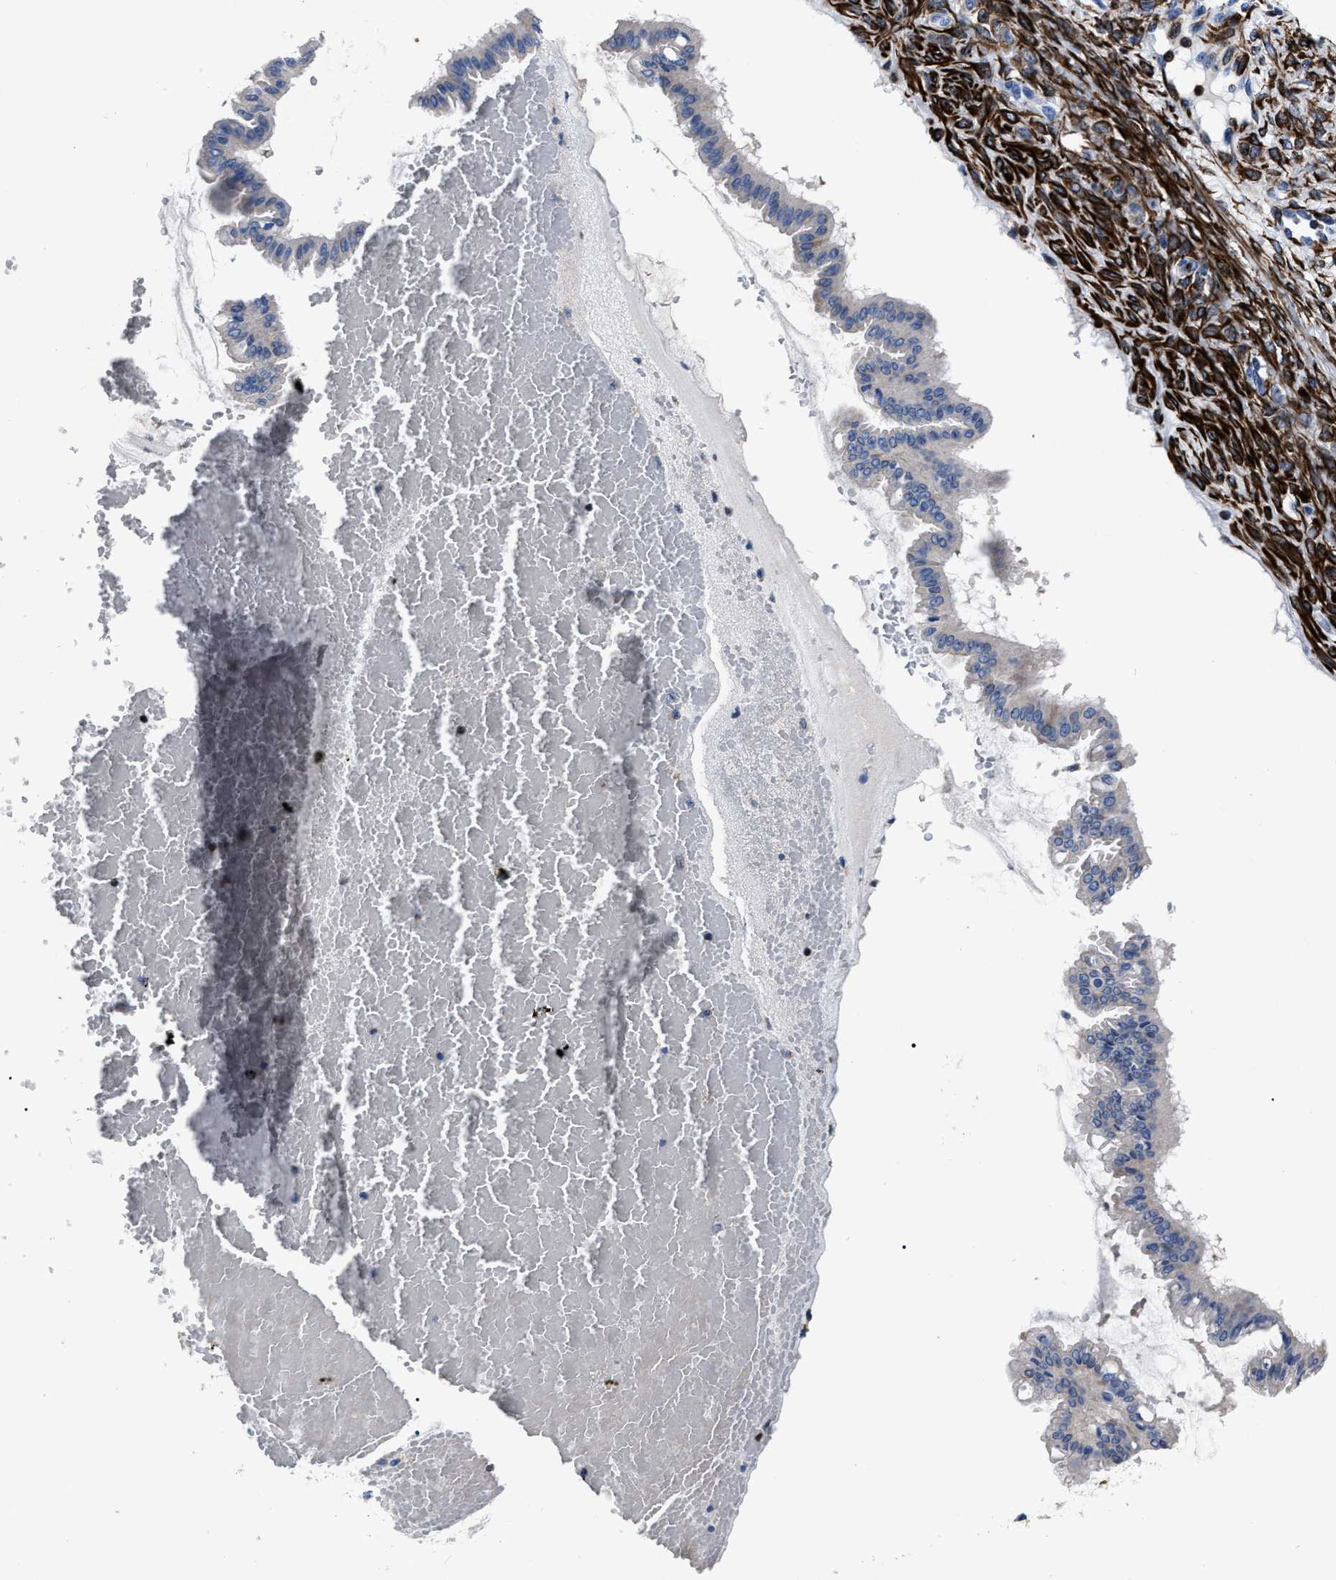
{"staining": {"intensity": "negative", "quantity": "none", "location": "none"}, "tissue": "ovarian cancer", "cell_type": "Tumor cells", "image_type": "cancer", "snomed": [{"axis": "morphology", "description": "Cystadenocarcinoma, mucinous, NOS"}, {"axis": "topography", "description": "Ovary"}], "caption": "A micrograph of human ovarian cancer is negative for staining in tumor cells.", "gene": "OR10G3", "patient": {"sex": "female", "age": 73}}